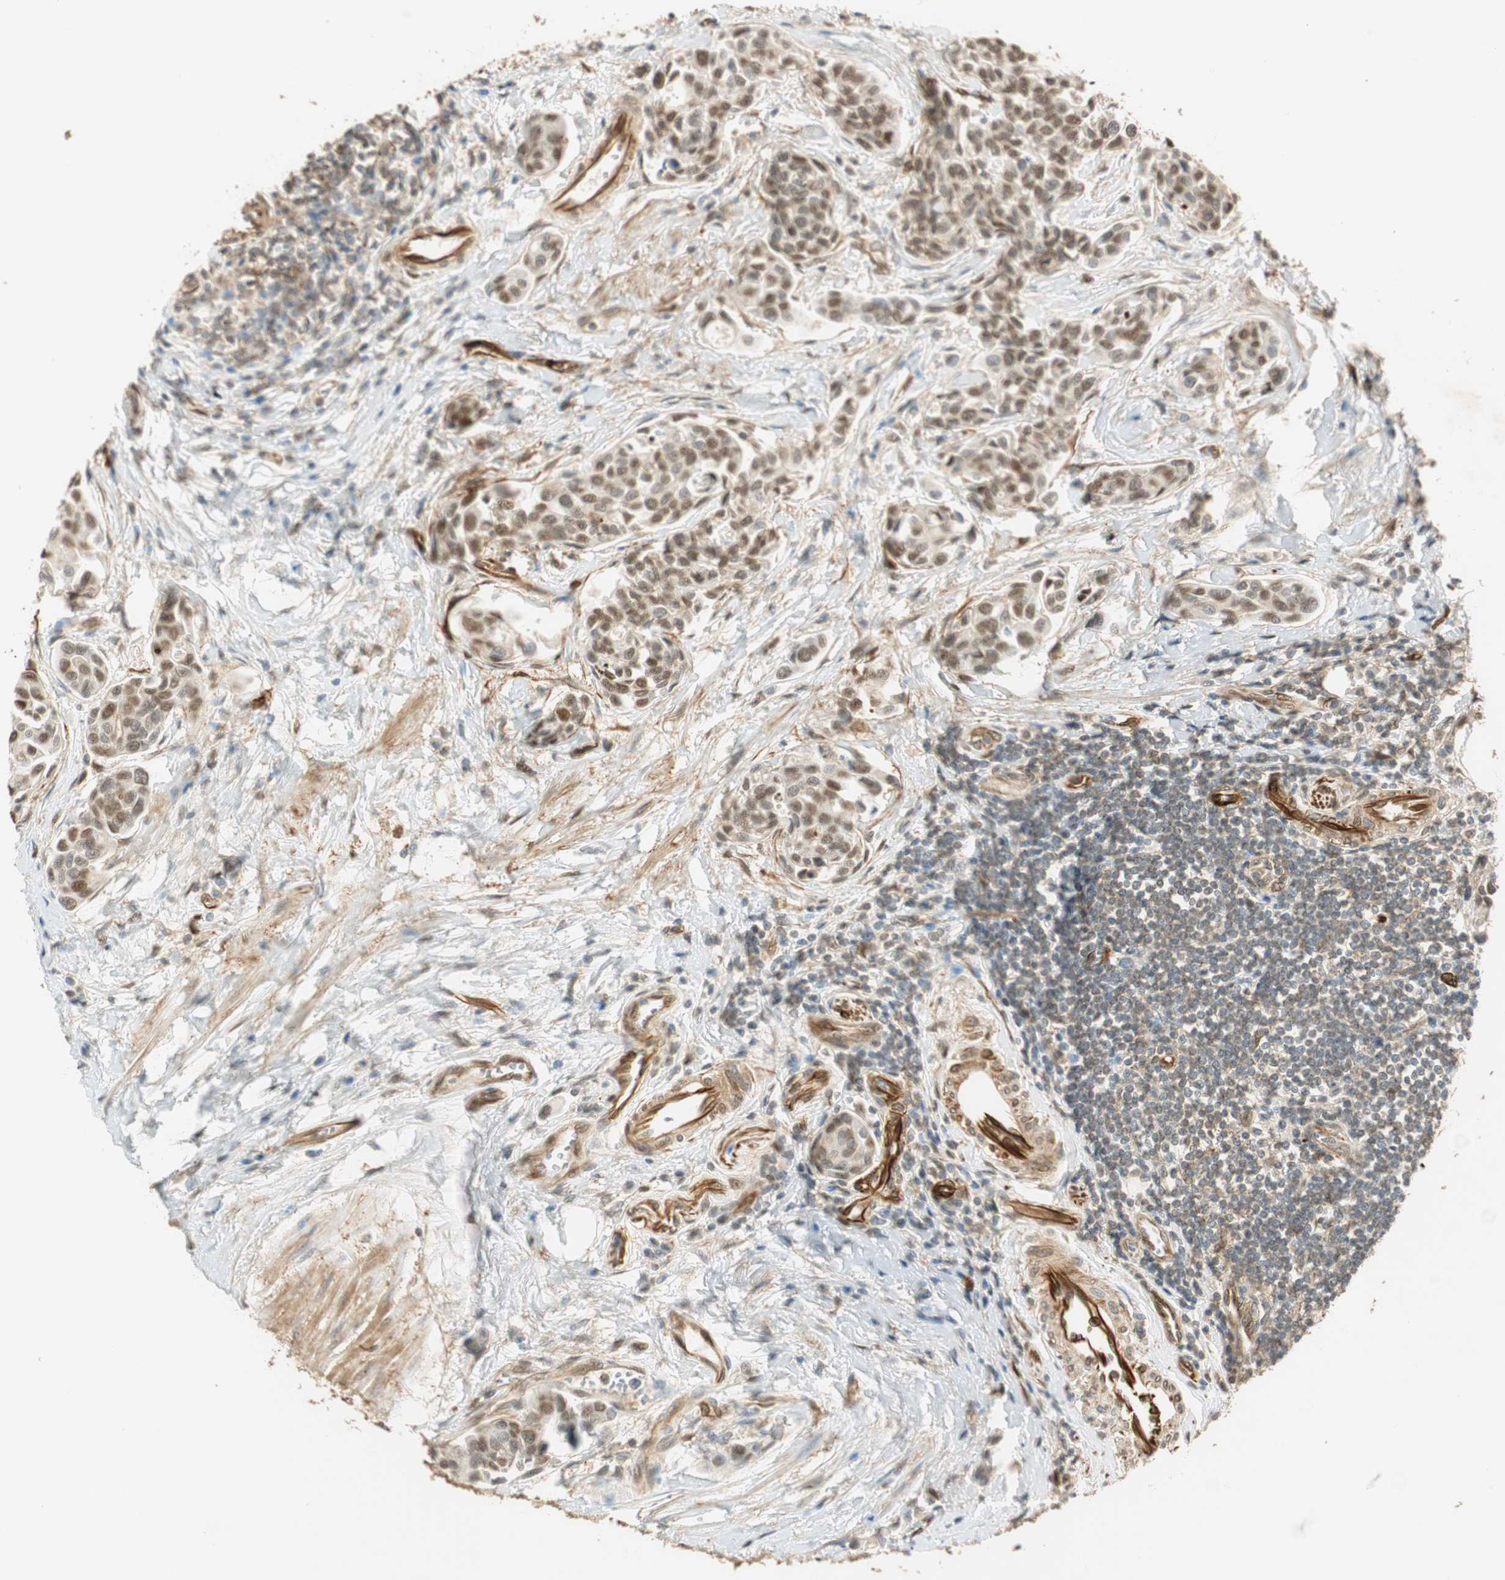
{"staining": {"intensity": "weak", "quantity": "25%-75%", "location": "cytoplasmic/membranous,nuclear"}, "tissue": "urothelial cancer", "cell_type": "Tumor cells", "image_type": "cancer", "snomed": [{"axis": "morphology", "description": "Urothelial carcinoma, High grade"}, {"axis": "topography", "description": "Urinary bladder"}], "caption": "Human urothelial cancer stained with a protein marker shows weak staining in tumor cells.", "gene": "NES", "patient": {"sex": "male", "age": 78}}